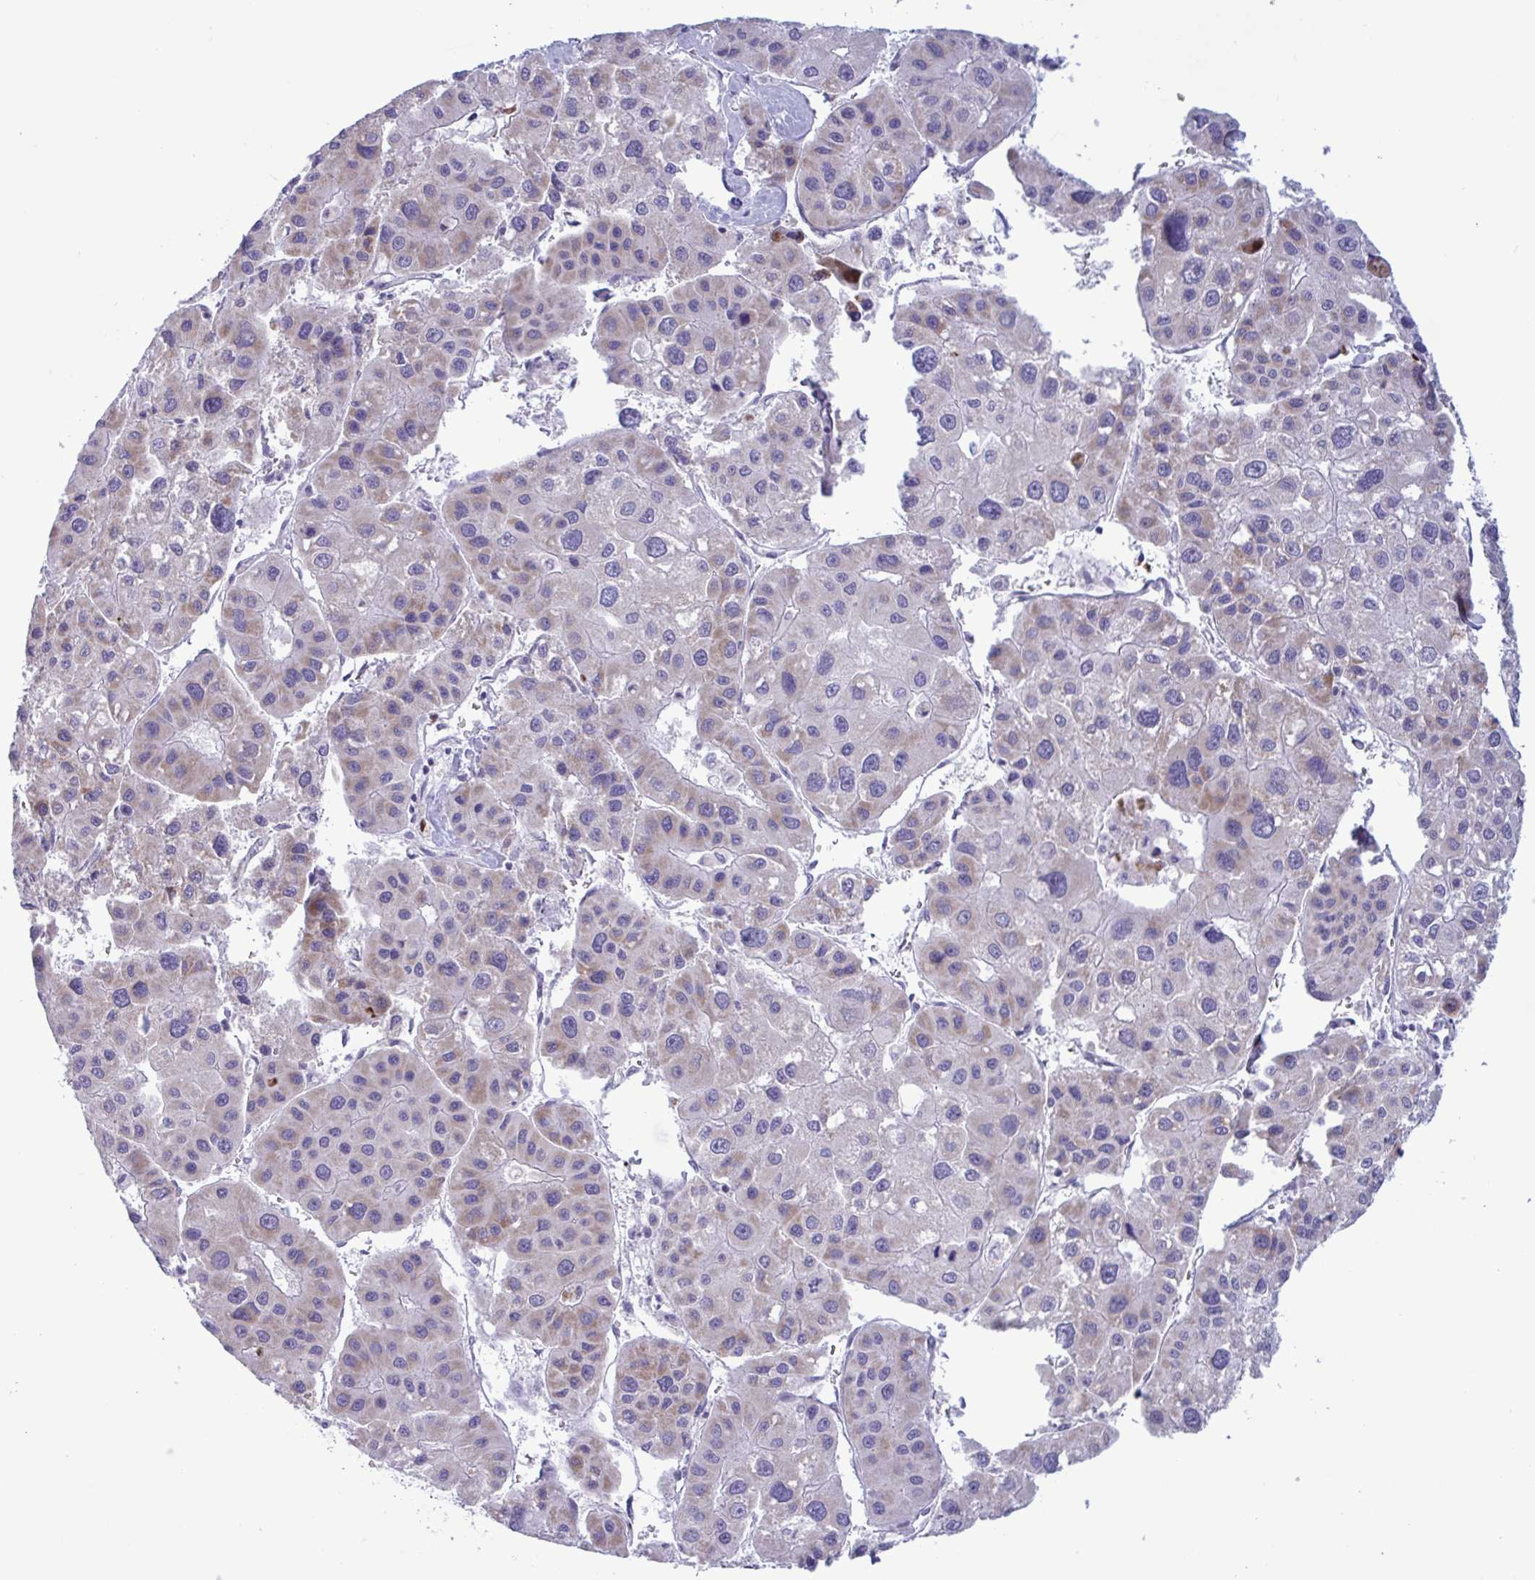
{"staining": {"intensity": "negative", "quantity": "none", "location": "none"}, "tissue": "liver cancer", "cell_type": "Tumor cells", "image_type": "cancer", "snomed": [{"axis": "morphology", "description": "Carcinoma, Hepatocellular, NOS"}, {"axis": "topography", "description": "Liver"}], "caption": "Tumor cells are negative for protein expression in human liver cancer (hepatocellular carcinoma).", "gene": "DOCK11", "patient": {"sex": "male", "age": 73}}